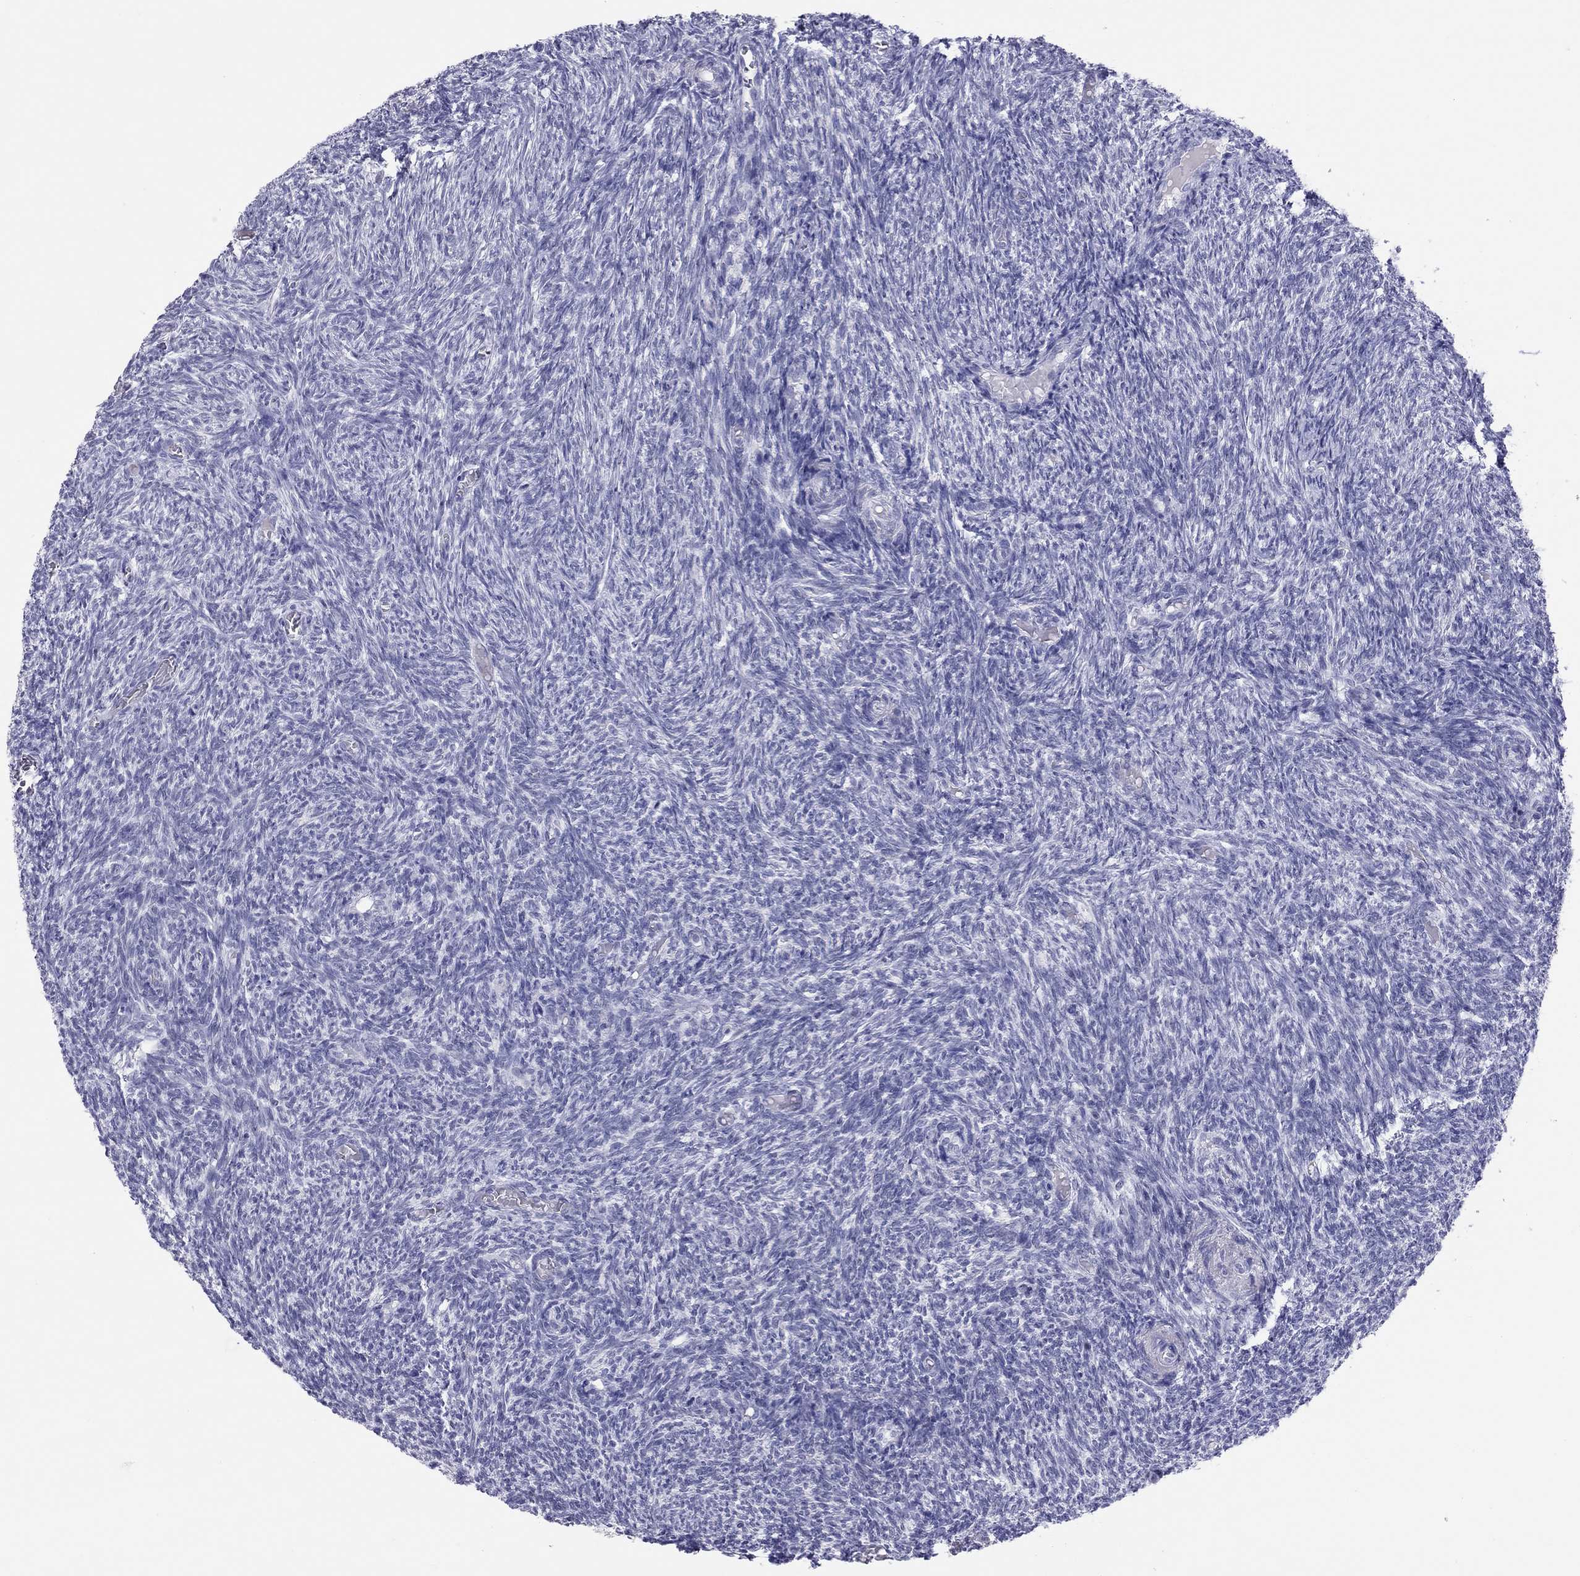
{"staining": {"intensity": "negative", "quantity": "none", "location": "none"}, "tissue": "ovary", "cell_type": "Follicle cells", "image_type": "normal", "snomed": [{"axis": "morphology", "description": "Normal tissue, NOS"}, {"axis": "topography", "description": "Ovary"}], "caption": "A photomicrograph of ovary stained for a protein shows no brown staining in follicle cells. (Brightfield microscopy of DAB immunohistochemistry (IHC) at high magnification).", "gene": "JHY", "patient": {"sex": "female", "age": 39}}